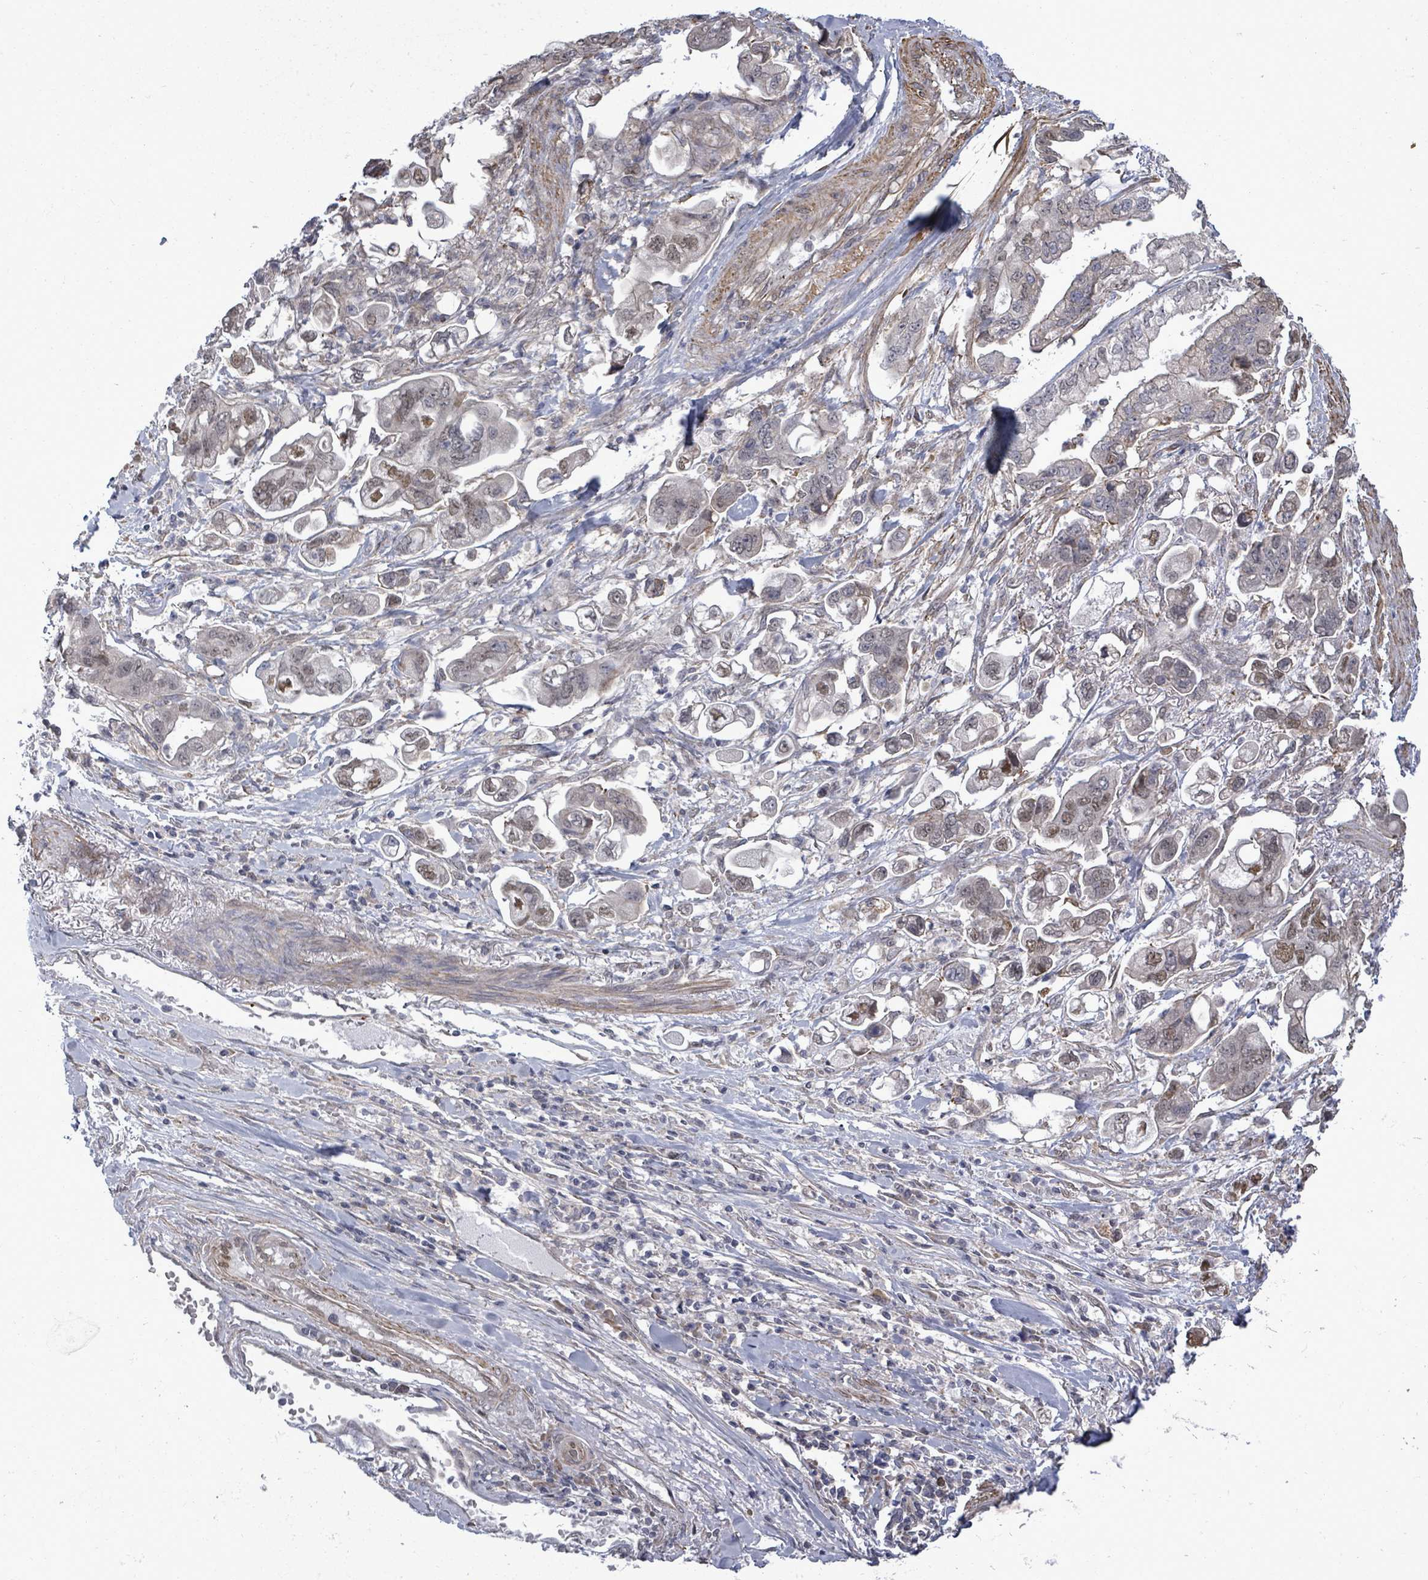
{"staining": {"intensity": "moderate", "quantity": "<25%", "location": "nuclear"}, "tissue": "stomach cancer", "cell_type": "Tumor cells", "image_type": "cancer", "snomed": [{"axis": "morphology", "description": "Adenocarcinoma, NOS"}, {"axis": "topography", "description": "Stomach"}], "caption": "Tumor cells demonstrate low levels of moderate nuclear expression in about <25% of cells in human stomach adenocarcinoma.", "gene": "PAPSS1", "patient": {"sex": "male", "age": 62}}